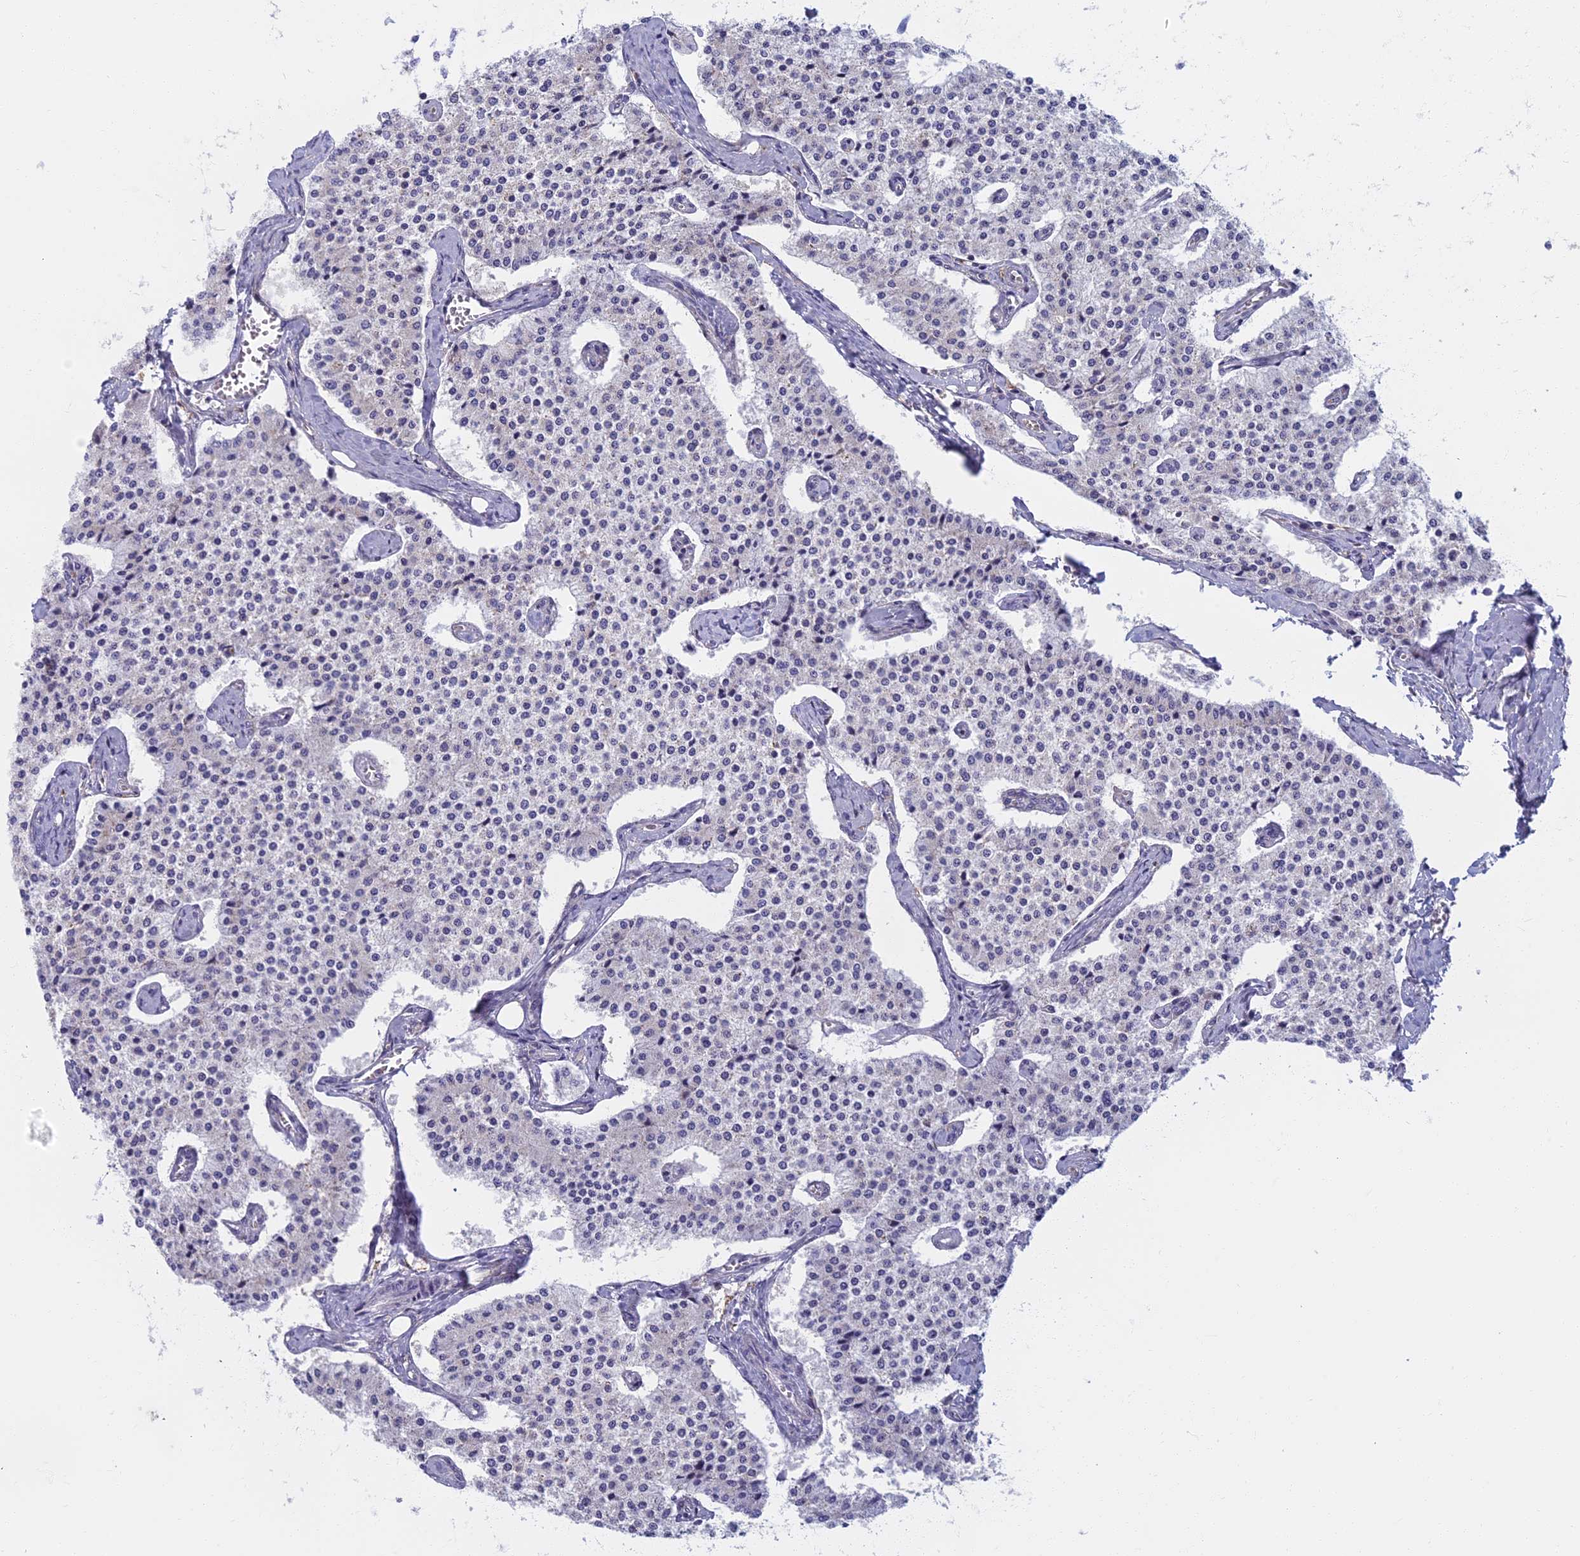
{"staining": {"intensity": "negative", "quantity": "none", "location": "none"}, "tissue": "carcinoid", "cell_type": "Tumor cells", "image_type": "cancer", "snomed": [{"axis": "morphology", "description": "Carcinoid, malignant, NOS"}, {"axis": "topography", "description": "Colon"}], "caption": "Carcinoid (malignant) was stained to show a protein in brown. There is no significant positivity in tumor cells. (DAB (3,3'-diaminobenzidine) IHC with hematoxylin counter stain).", "gene": "DDX51", "patient": {"sex": "female", "age": 52}}